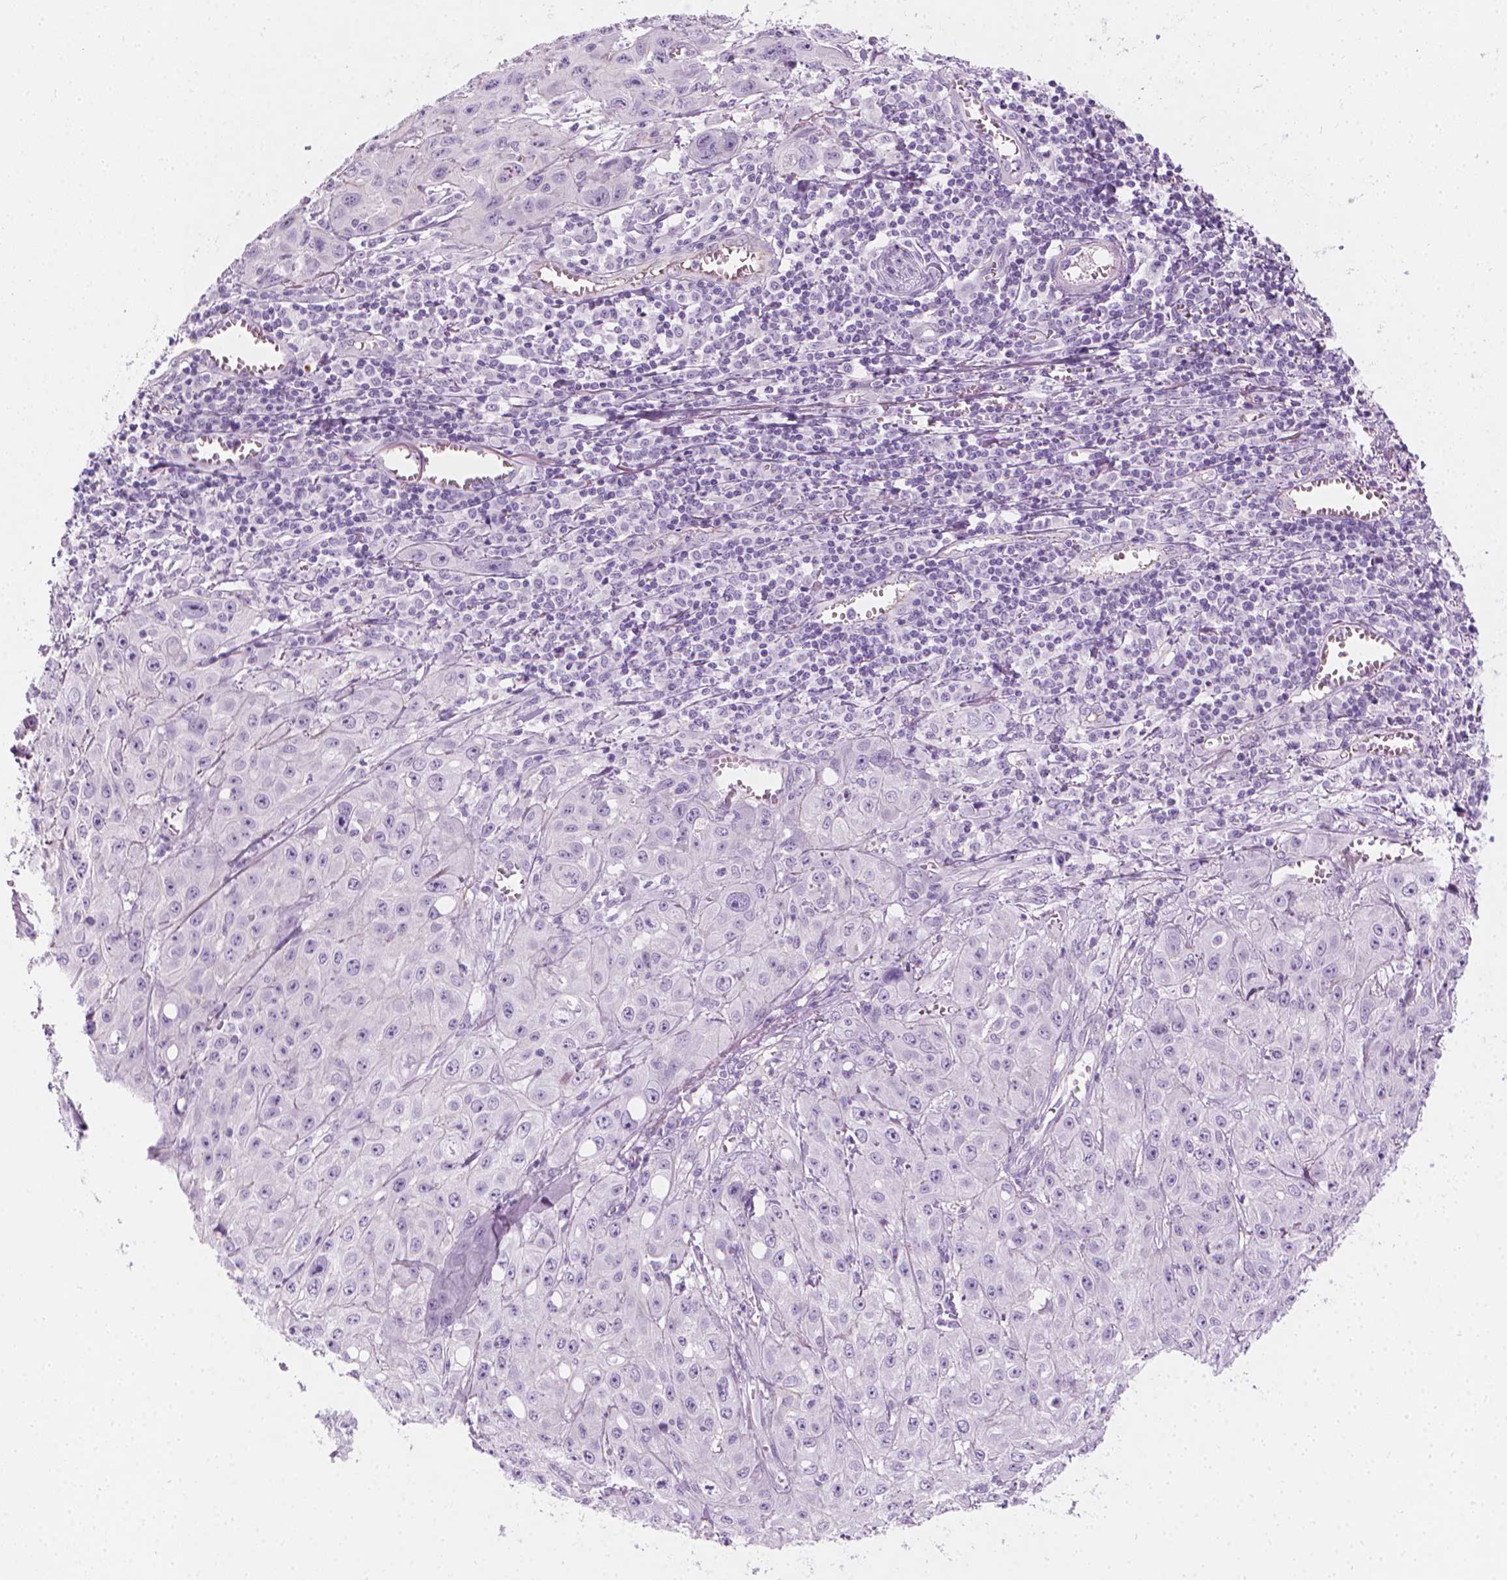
{"staining": {"intensity": "negative", "quantity": "none", "location": "none"}, "tissue": "skin cancer", "cell_type": "Tumor cells", "image_type": "cancer", "snomed": [{"axis": "morphology", "description": "Squamous cell carcinoma, NOS"}, {"axis": "topography", "description": "Skin"}, {"axis": "topography", "description": "Vulva"}], "caption": "Immunohistochemistry (IHC) image of human skin cancer (squamous cell carcinoma) stained for a protein (brown), which demonstrates no staining in tumor cells.", "gene": "SCG3", "patient": {"sex": "female", "age": 71}}